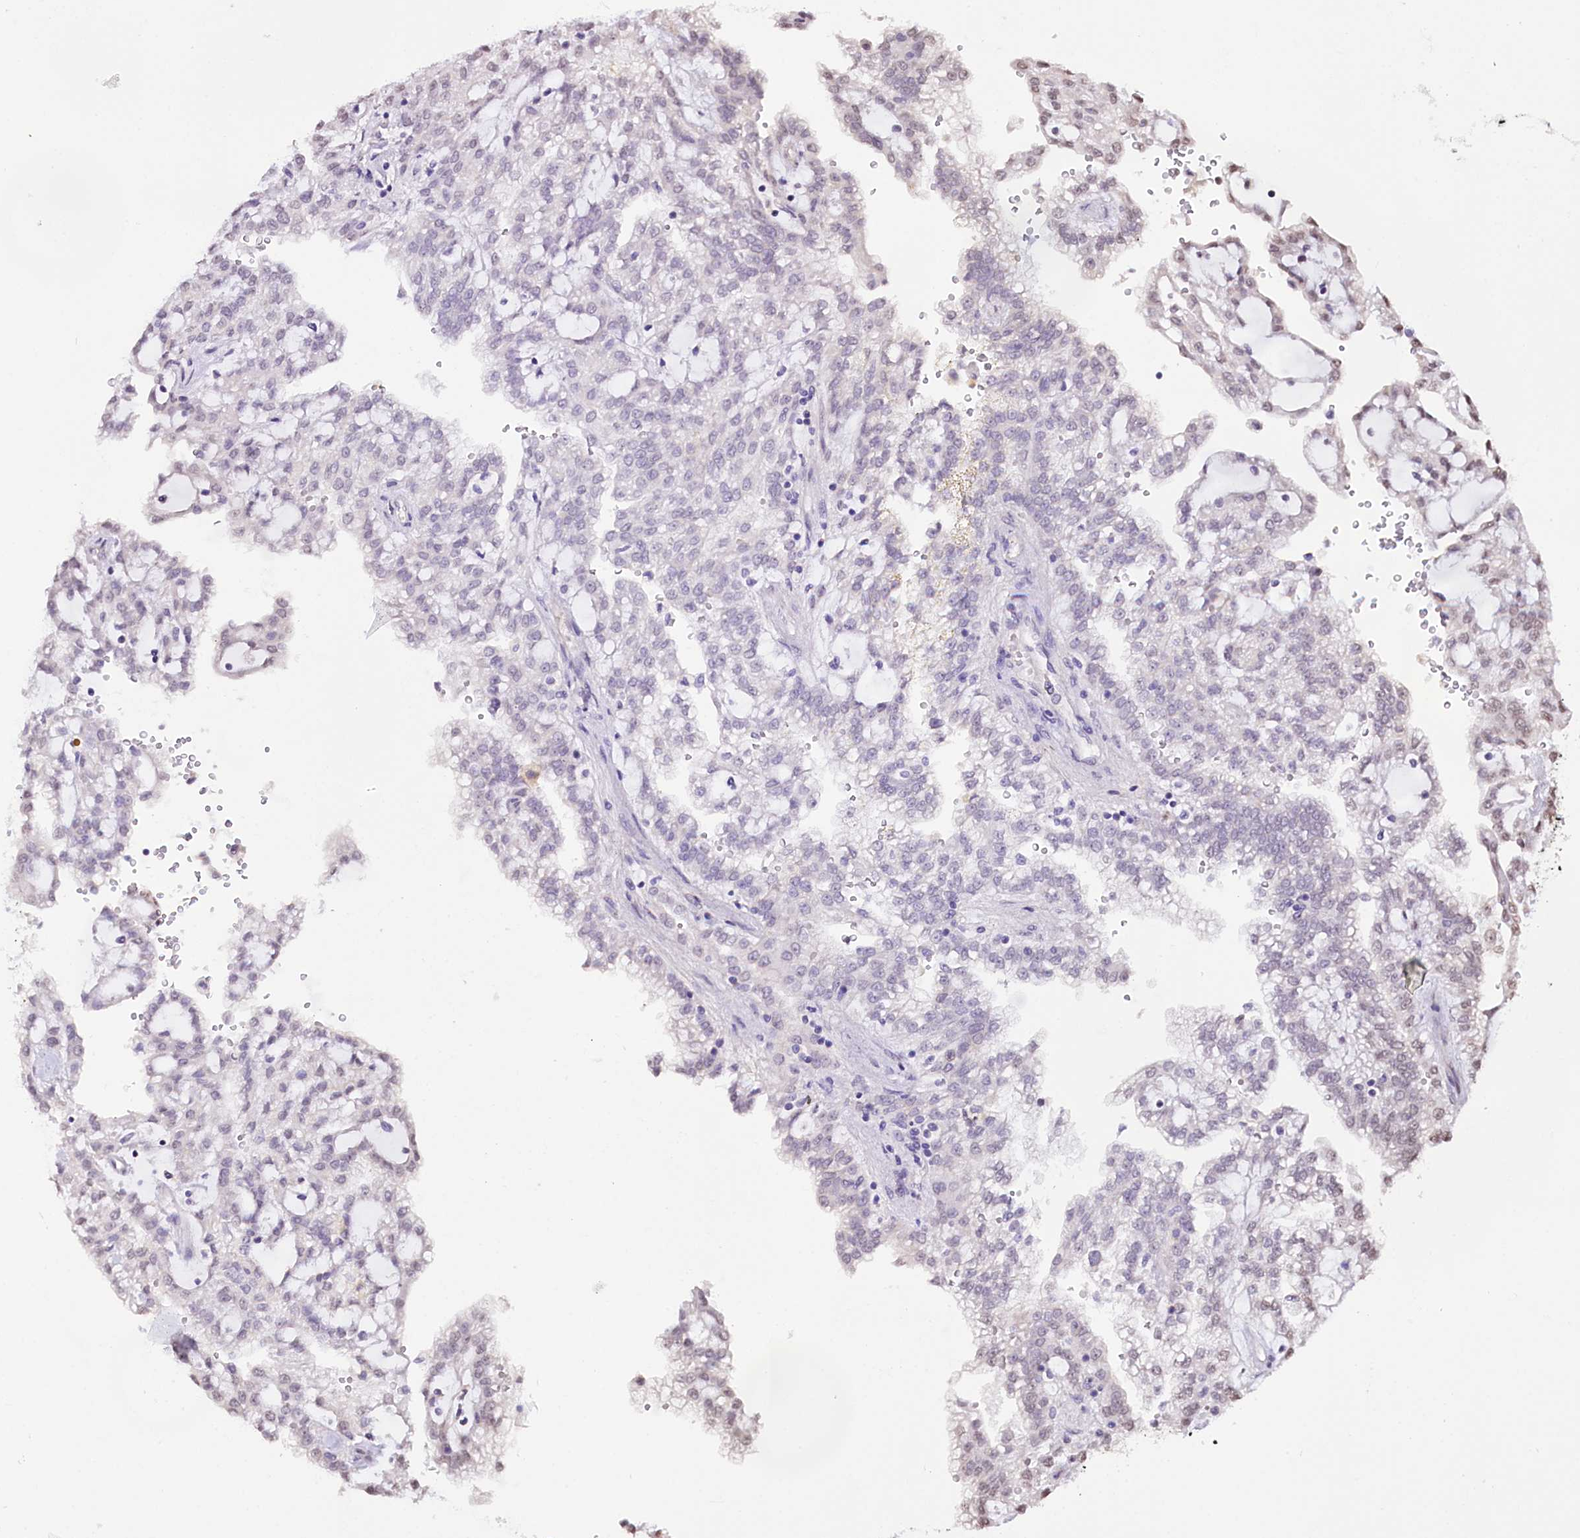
{"staining": {"intensity": "negative", "quantity": "none", "location": "none"}, "tissue": "renal cancer", "cell_type": "Tumor cells", "image_type": "cancer", "snomed": [{"axis": "morphology", "description": "Adenocarcinoma, NOS"}, {"axis": "topography", "description": "Kidney"}], "caption": "DAB (3,3'-diaminobenzidine) immunohistochemical staining of renal cancer demonstrates no significant staining in tumor cells. (Brightfield microscopy of DAB immunohistochemistry (IHC) at high magnification).", "gene": "ST7", "patient": {"sex": "male", "age": 63}}